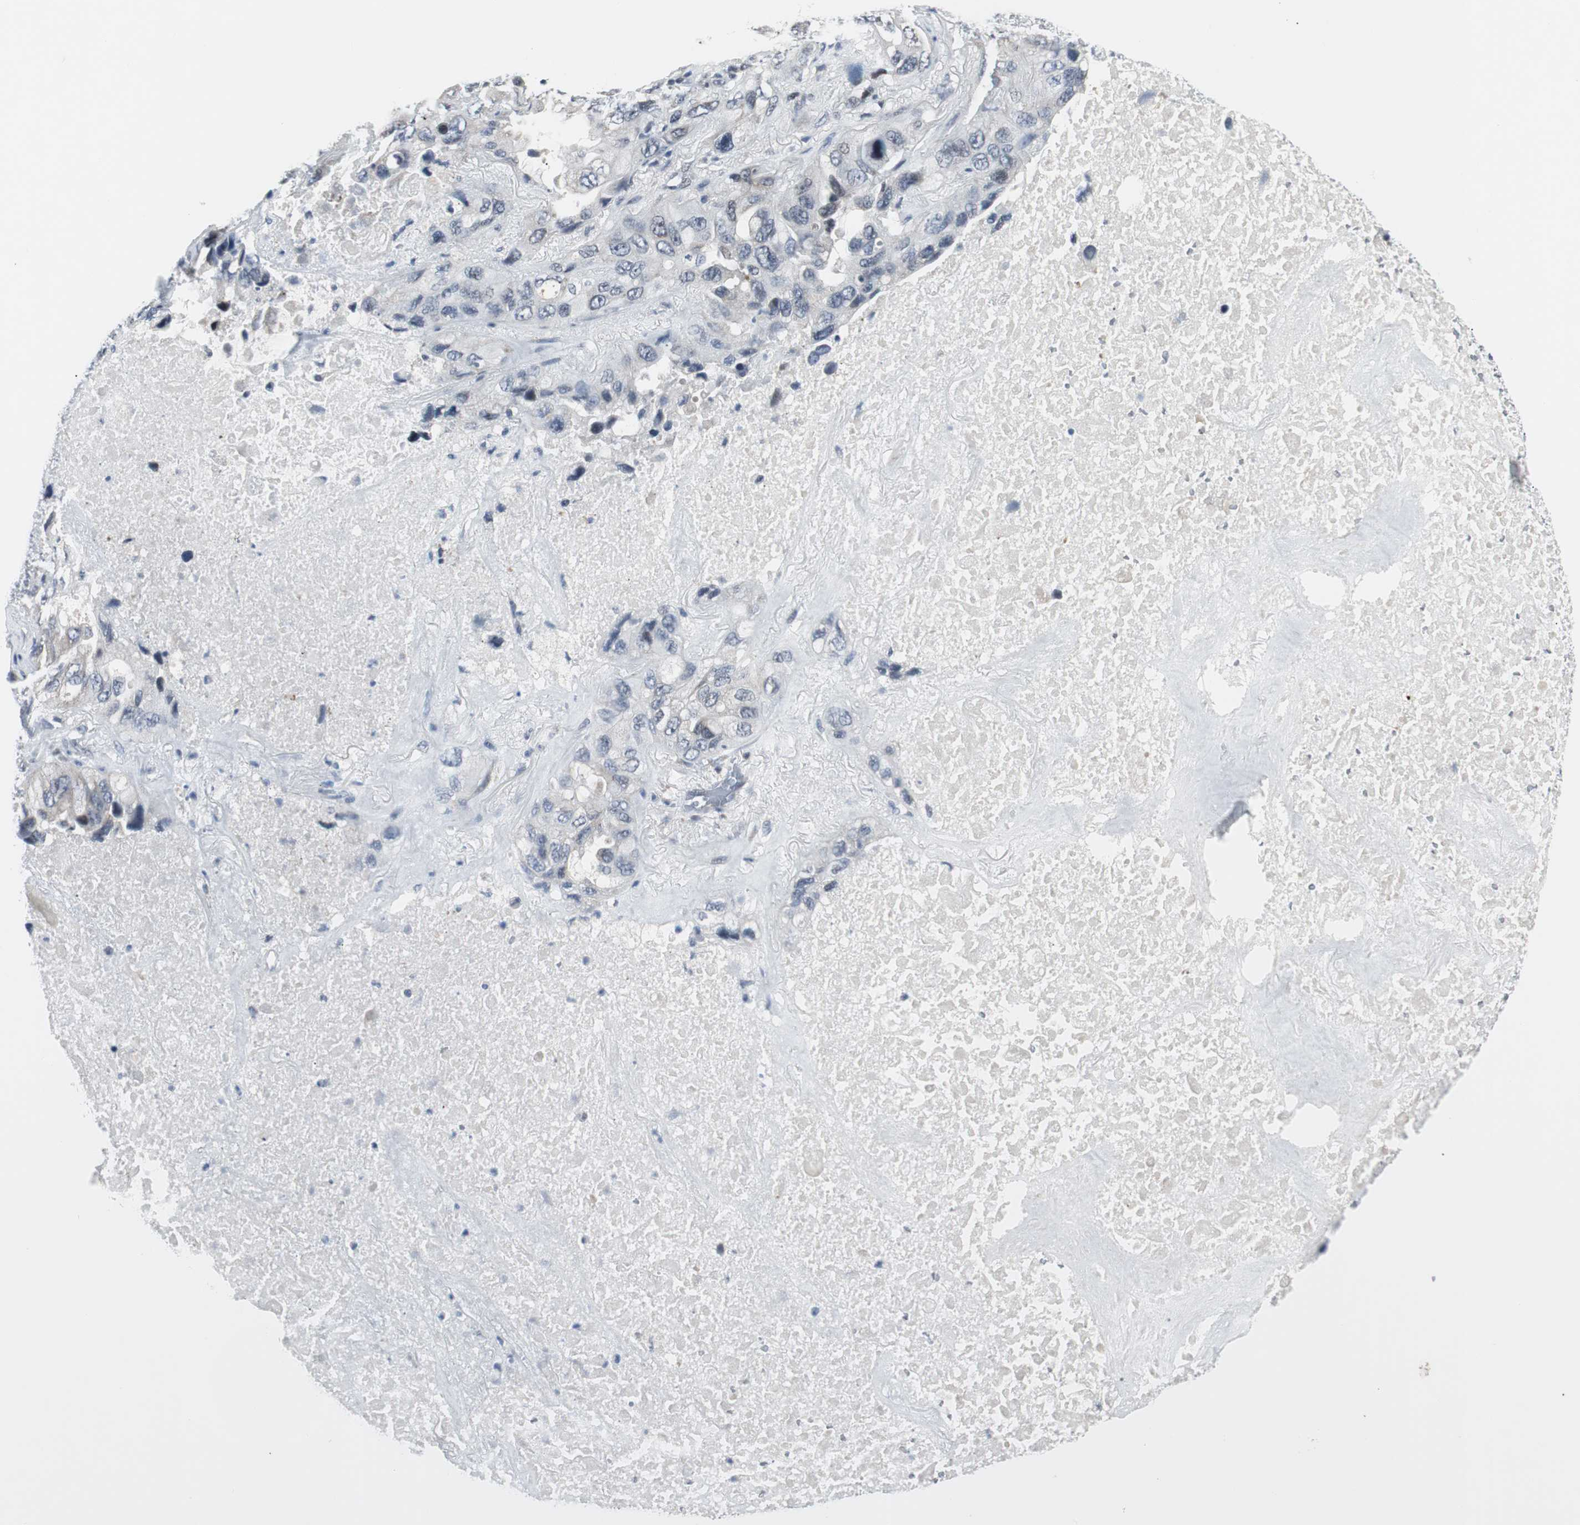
{"staining": {"intensity": "weak", "quantity": "<25%", "location": "nuclear"}, "tissue": "lung cancer", "cell_type": "Tumor cells", "image_type": "cancer", "snomed": [{"axis": "morphology", "description": "Squamous cell carcinoma, NOS"}, {"axis": "topography", "description": "Lung"}], "caption": "High power microscopy micrograph of an IHC histopathology image of lung cancer (squamous cell carcinoma), revealing no significant staining in tumor cells. The staining was performed using DAB (3,3'-diaminobenzidine) to visualize the protein expression in brown, while the nuclei were stained in blue with hematoxylin (Magnification: 20x).", "gene": "MTA1", "patient": {"sex": "female", "age": 73}}